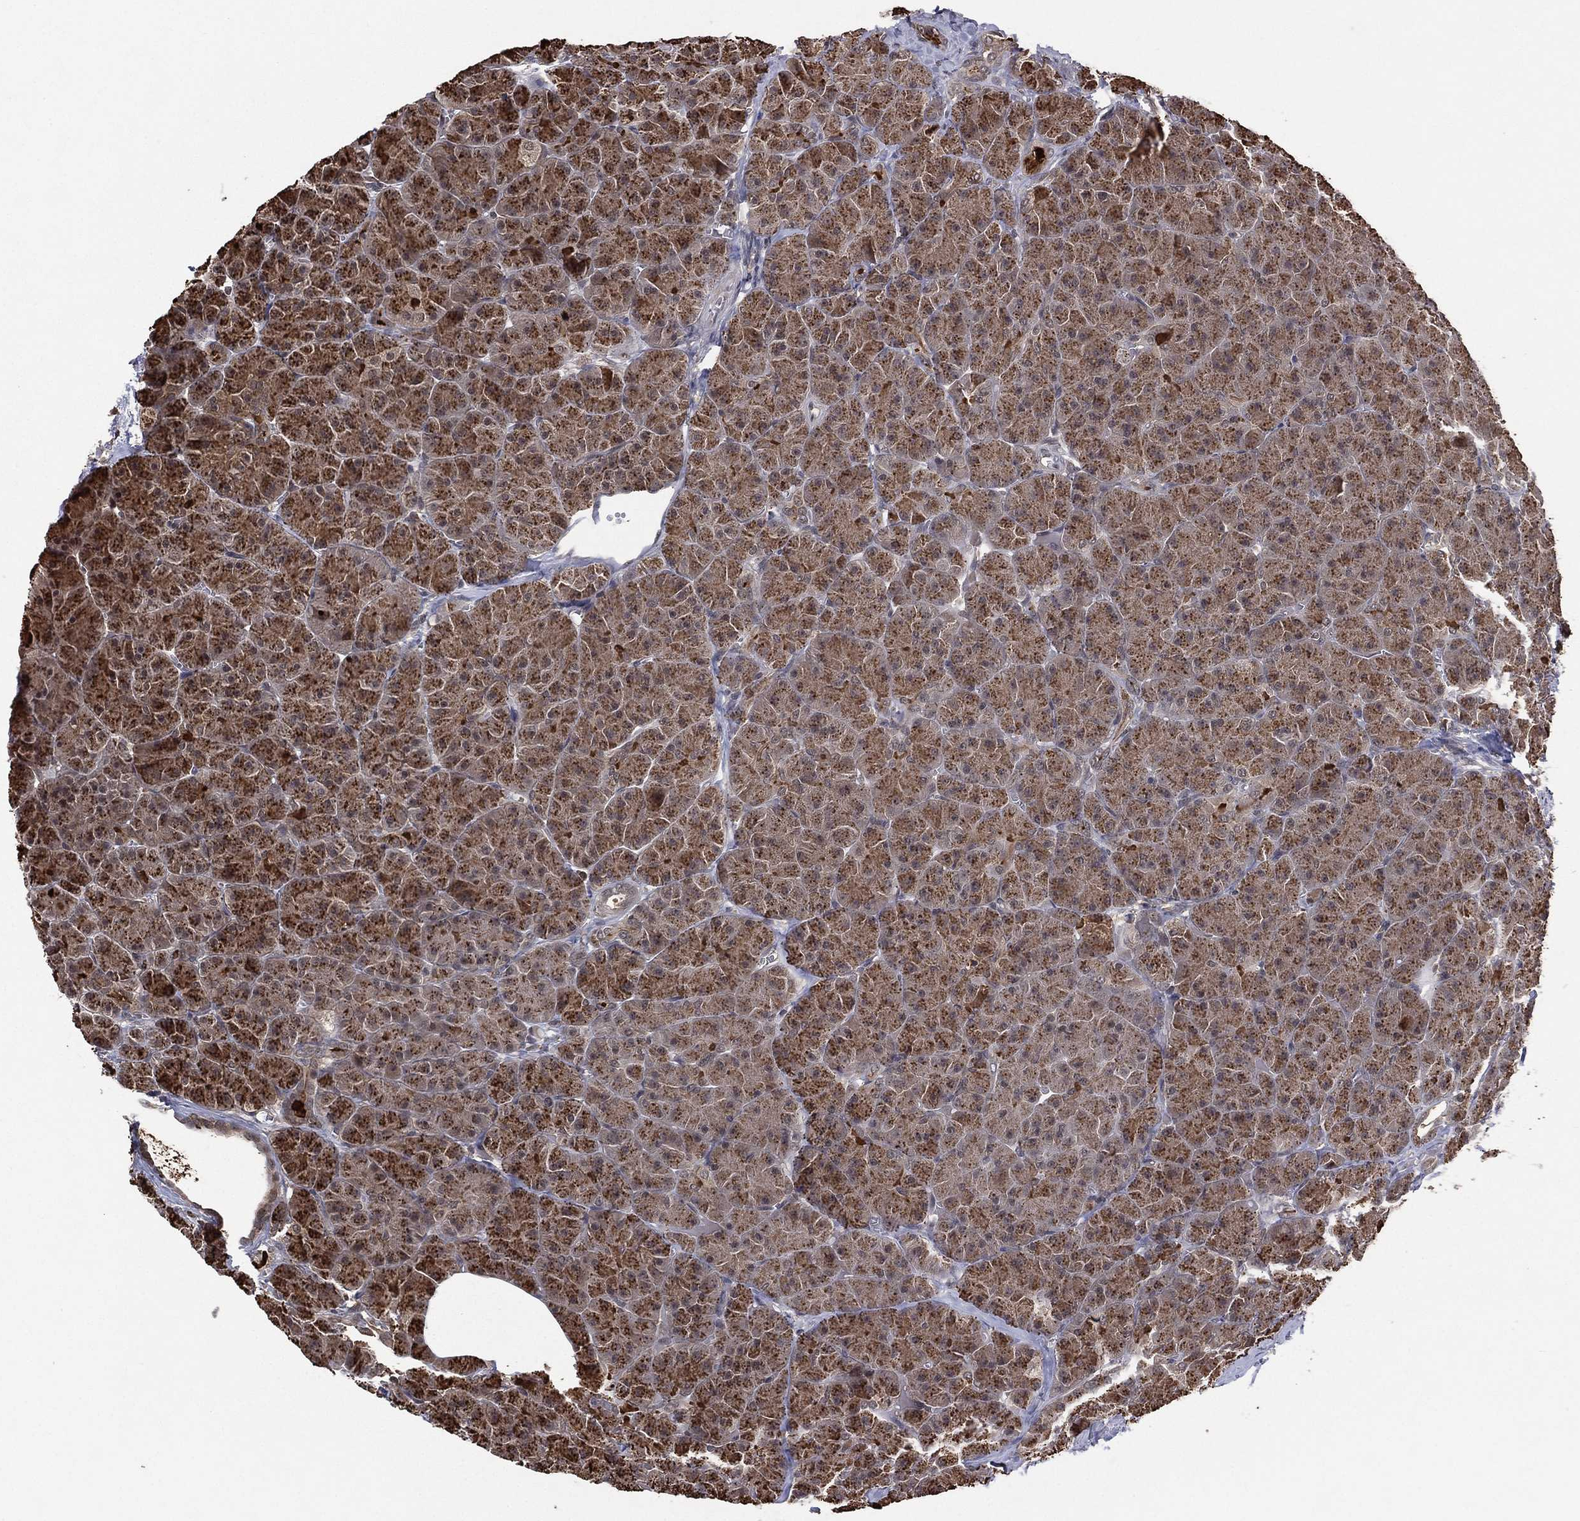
{"staining": {"intensity": "moderate", "quantity": ">75%", "location": "cytoplasmic/membranous"}, "tissue": "pancreas", "cell_type": "Exocrine glandular cells", "image_type": "normal", "snomed": [{"axis": "morphology", "description": "Normal tissue, NOS"}, {"axis": "topography", "description": "Pancreas"}], "caption": "IHC micrograph of normal pancreas: pancreas stained using IHC exhibits medium levels of moderate protein expression localized specifically in the cytoplasmic/membranous of exocrine glandular cells, appearing as a cytoplasmic/membranous brown color.", "gene": "ATG4B", "patient": {"sex": "male", "age": 61}}